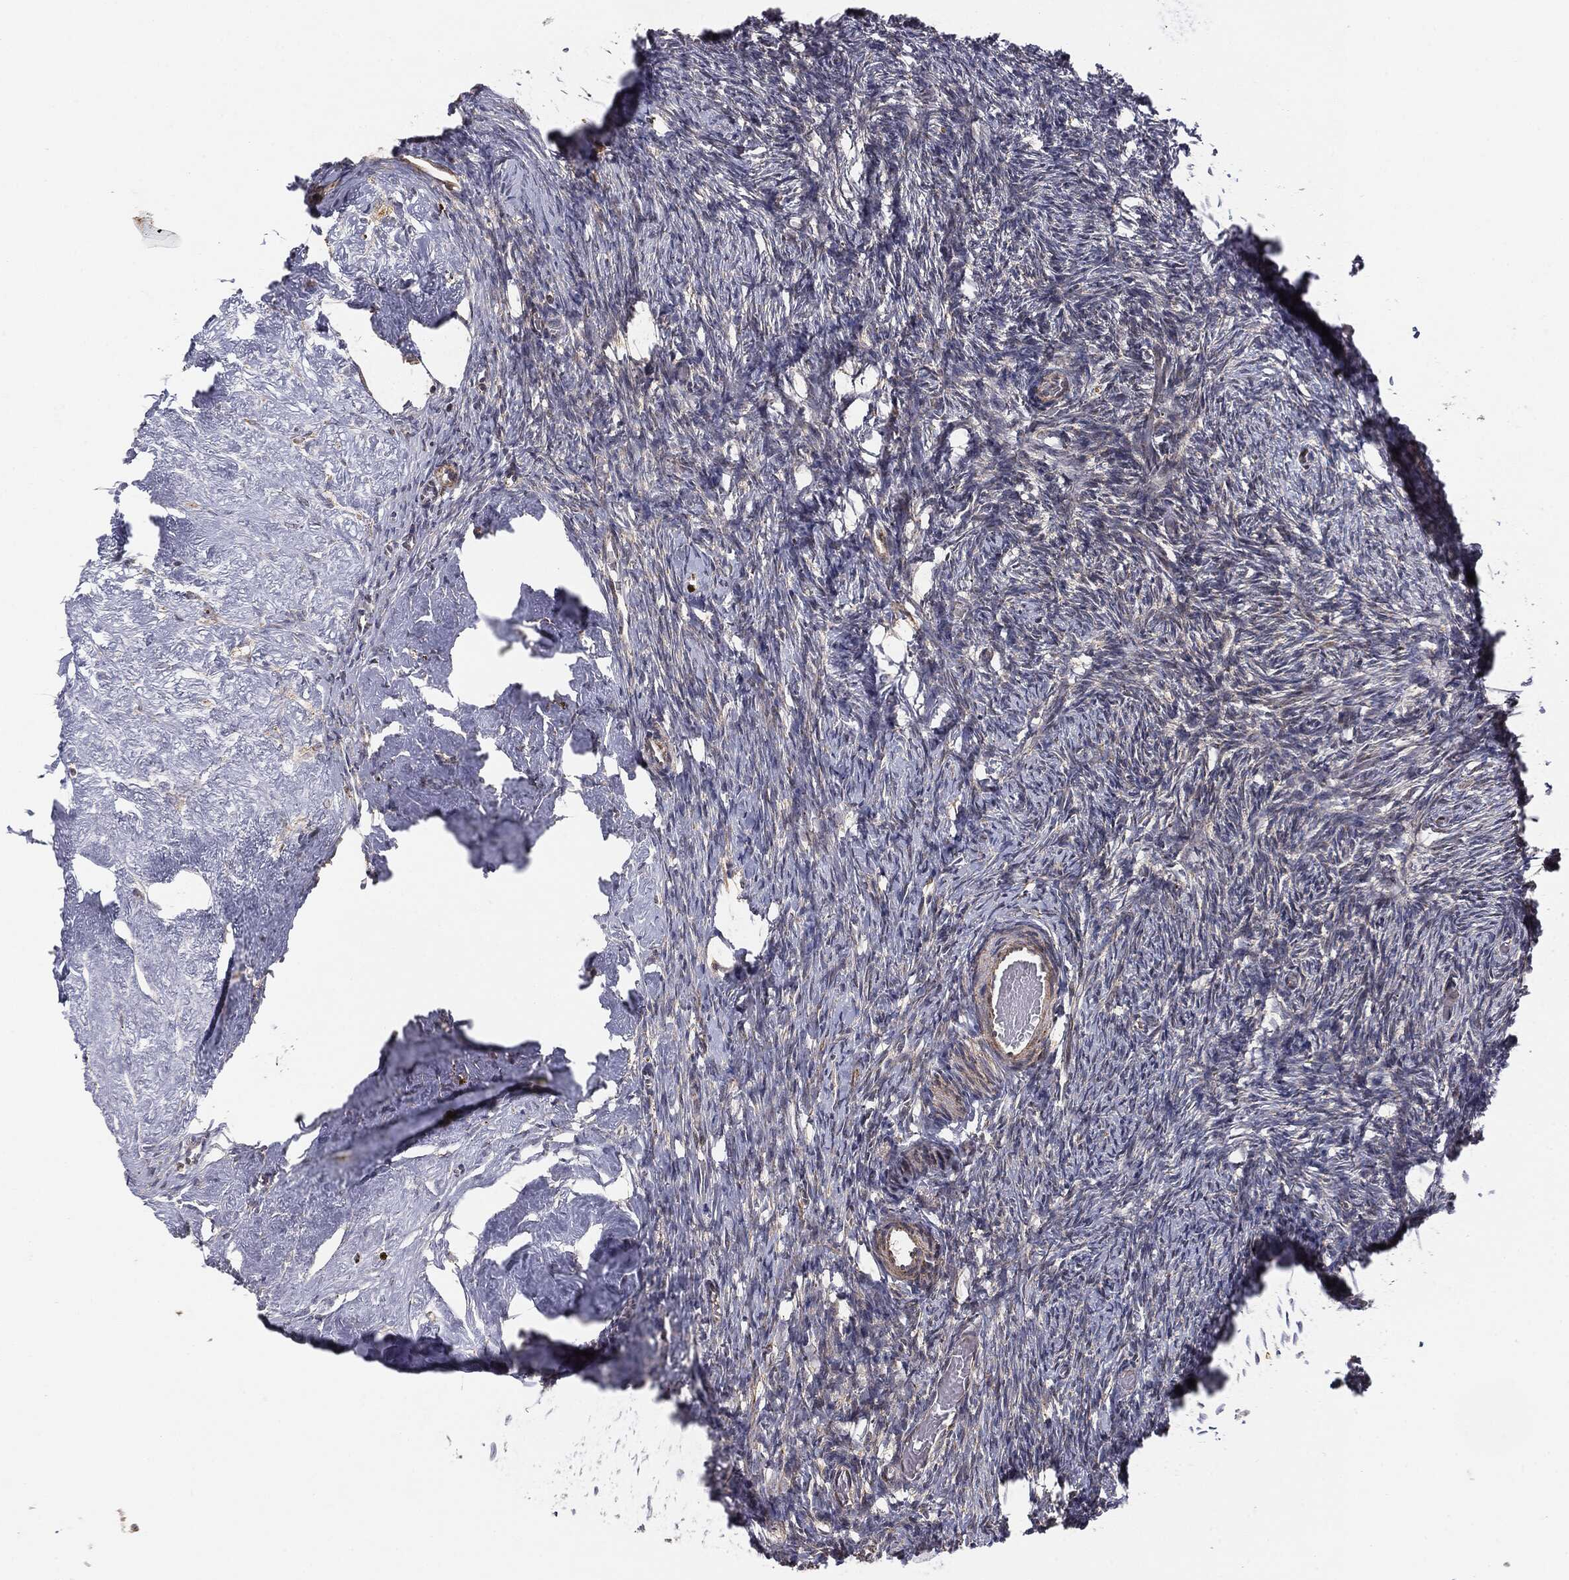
{"staining": {"intensity": "strong", "quantity": ">75%", "location": "cytoplasmic/membranous"}, "tissue": "ovary", "cell_type": "Follicle cells", "image_type": "normal", "snomed": [{"axis": "morphology", "description": "Normal tissue, NOS"}, {"axis": "topography", "description": "Ovary"}], "caption": "DAB (3,3'-diaminobenzidine) immunohistochemical staining of normal ovary reveals strong cytoplasmic/membranous protein staining in approximately >75% of follicle cells. Using DAB (brown) and hematoxylin (blue) stains, captured at high magnification using brightfield microscopy.", "gene": "MTOR", "patient": {"sex": "female", "age": 39}}